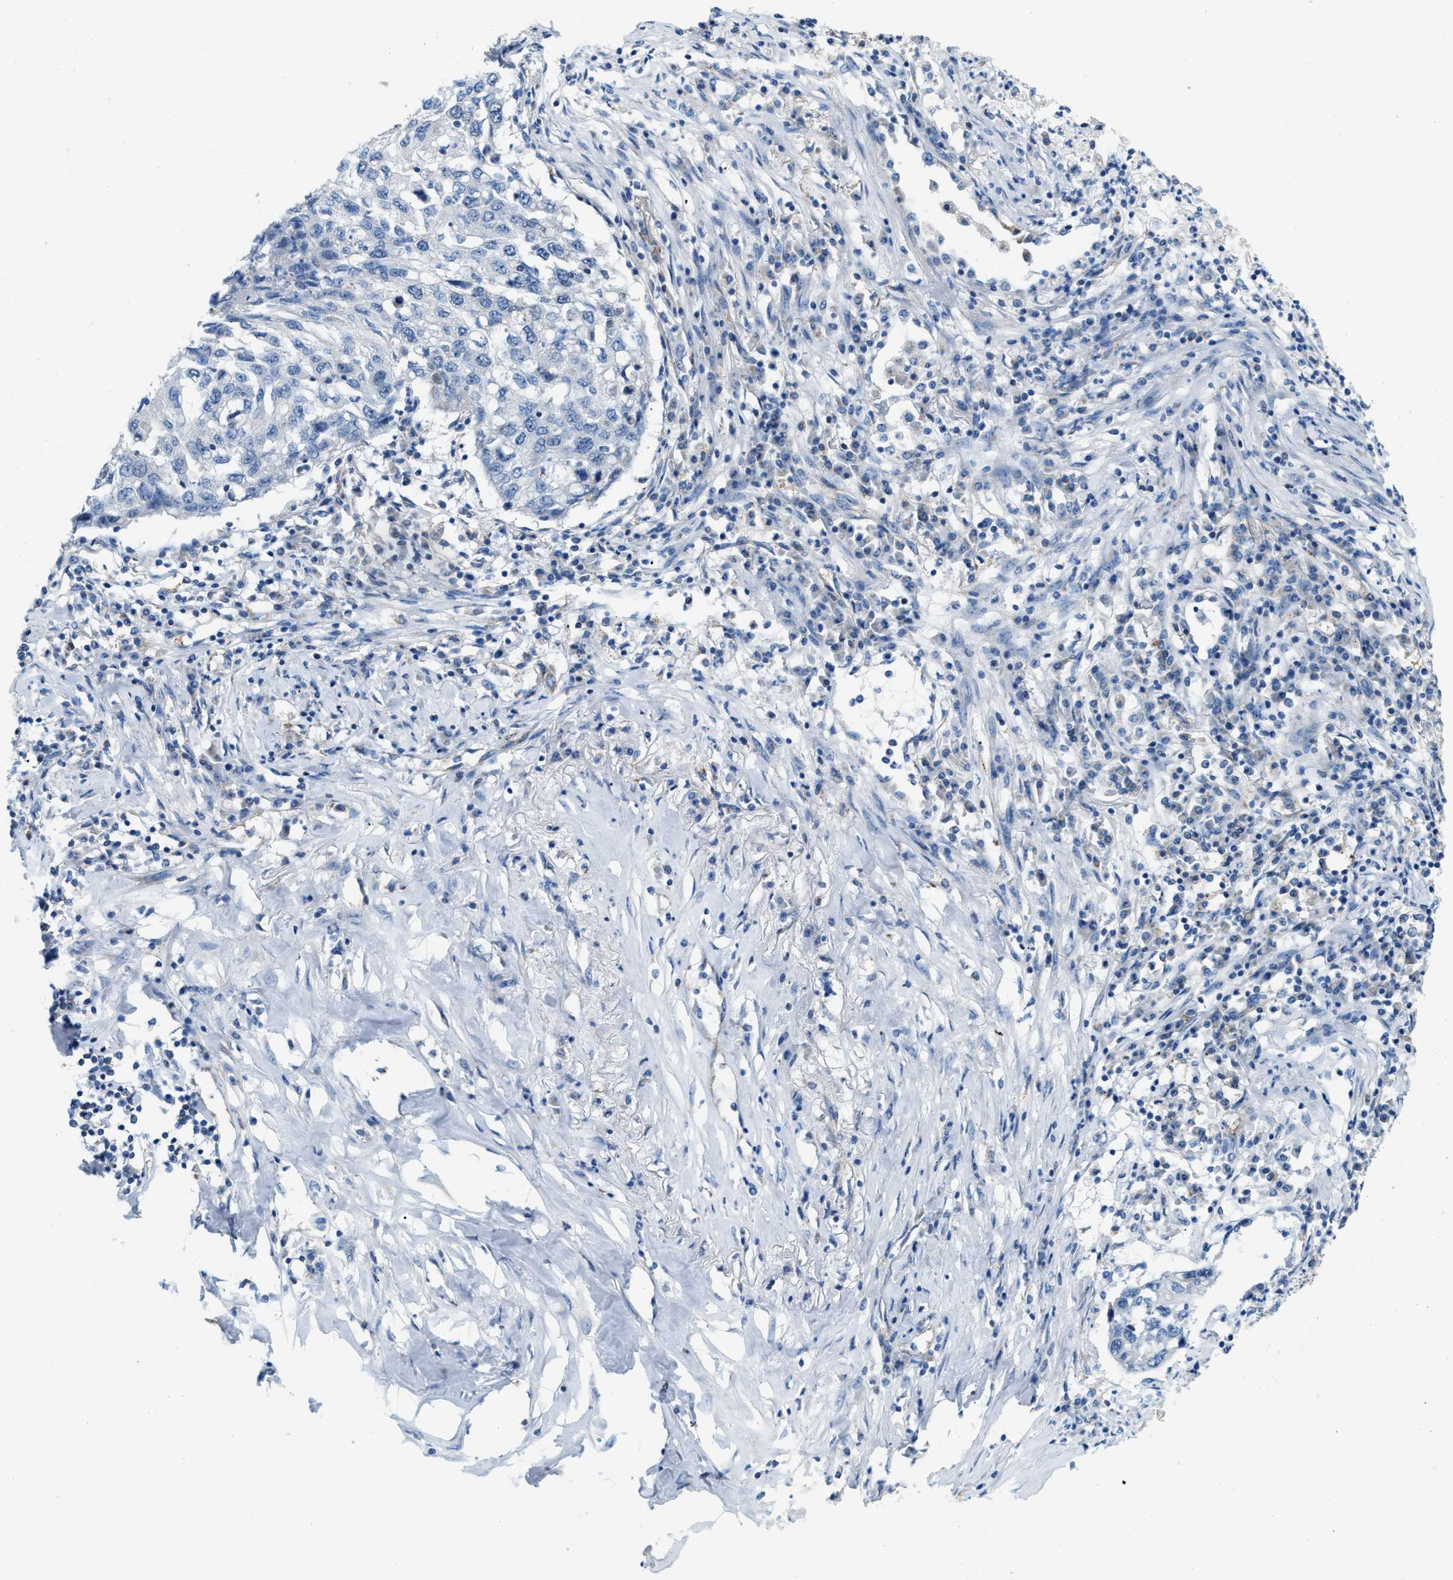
{"staining": {"intensity": "negative", "quantity": "none", "location": "none"}, "tissue": "lung cancer", "cell_type": "Tumor cells", "image_type": "cancer", "snomed": [{"axis": "morphology", "description": "Squamous cell carcinoma, NOS"}, {"axis": "topography", "description": "Lung"}], "caption": "Immunohistochemistry (IHC) micrograph of neoplastic tissue: squamous cell carcinoma (lung) stained with DAB exhibits no significant protein positivity in tumor cells. (Stains: DAB IHC with hematoxylin counter stain, Microscopy: brightfield microscopy at high magnification).", "gene": "JADE1", "patient": {"sex": "female", "age": 63}}